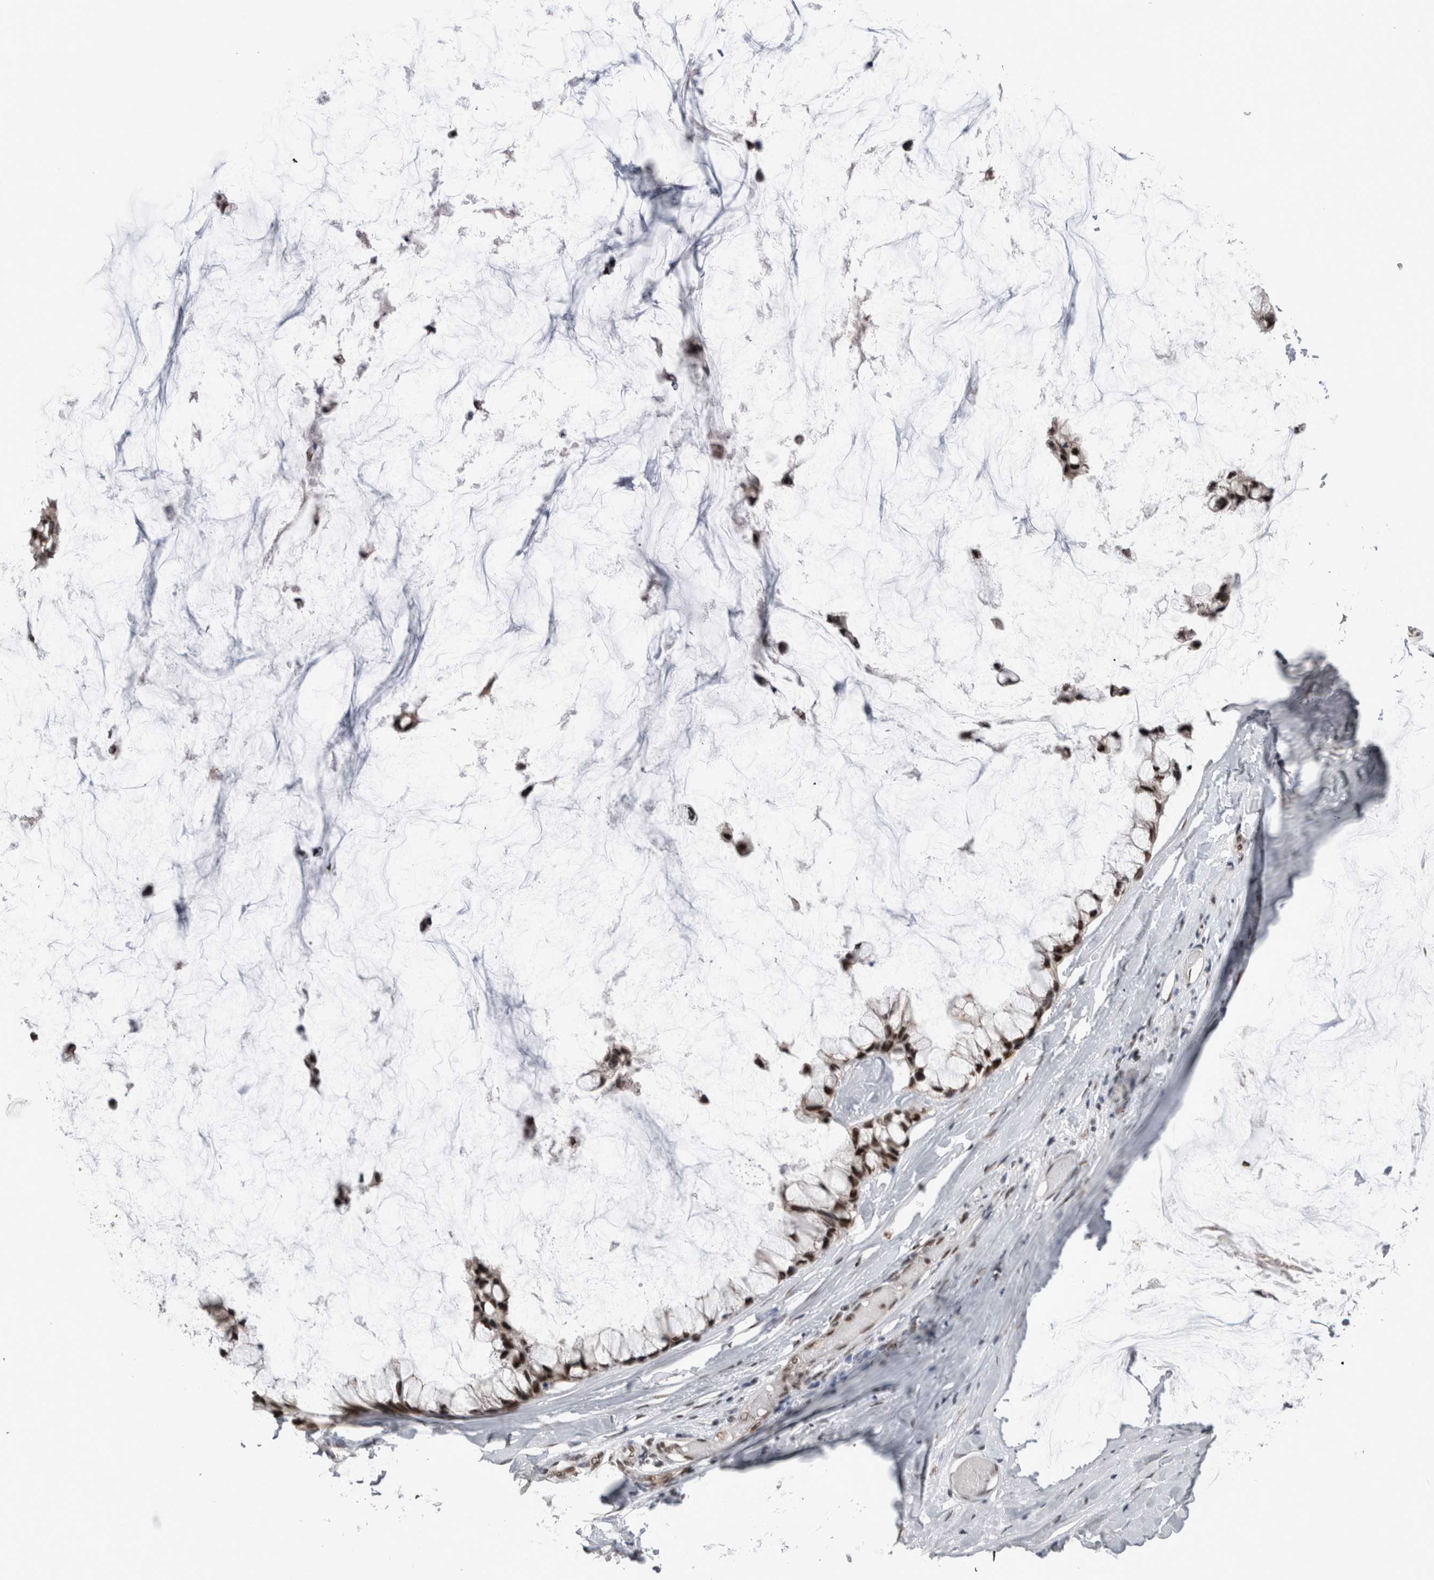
{"staining": {"intensity": "moderate", "quantity": ">75%", "location": "nuclear"}, "tissue": "ovarian cancer", "cell_type": "Tumor cells", "image_type": "cancer", "snomed": [{"axis": "morphology", "description": "Cystadenocarcinoma, mucinous, NOS"}, {"axis": "topography", "description": "Ovary"}], "caption": "Immunohistochemistry (IHC) of ovarian cancer (mucinous cystadenocarcinoma) demonstrates medium levels of moderate nuclear expression in about >75% of tumor cells. (IHC, brightfield microscopy, high magnification).", "gene": "CDK11A", "patient": {"sex": "female", "age": 39}}